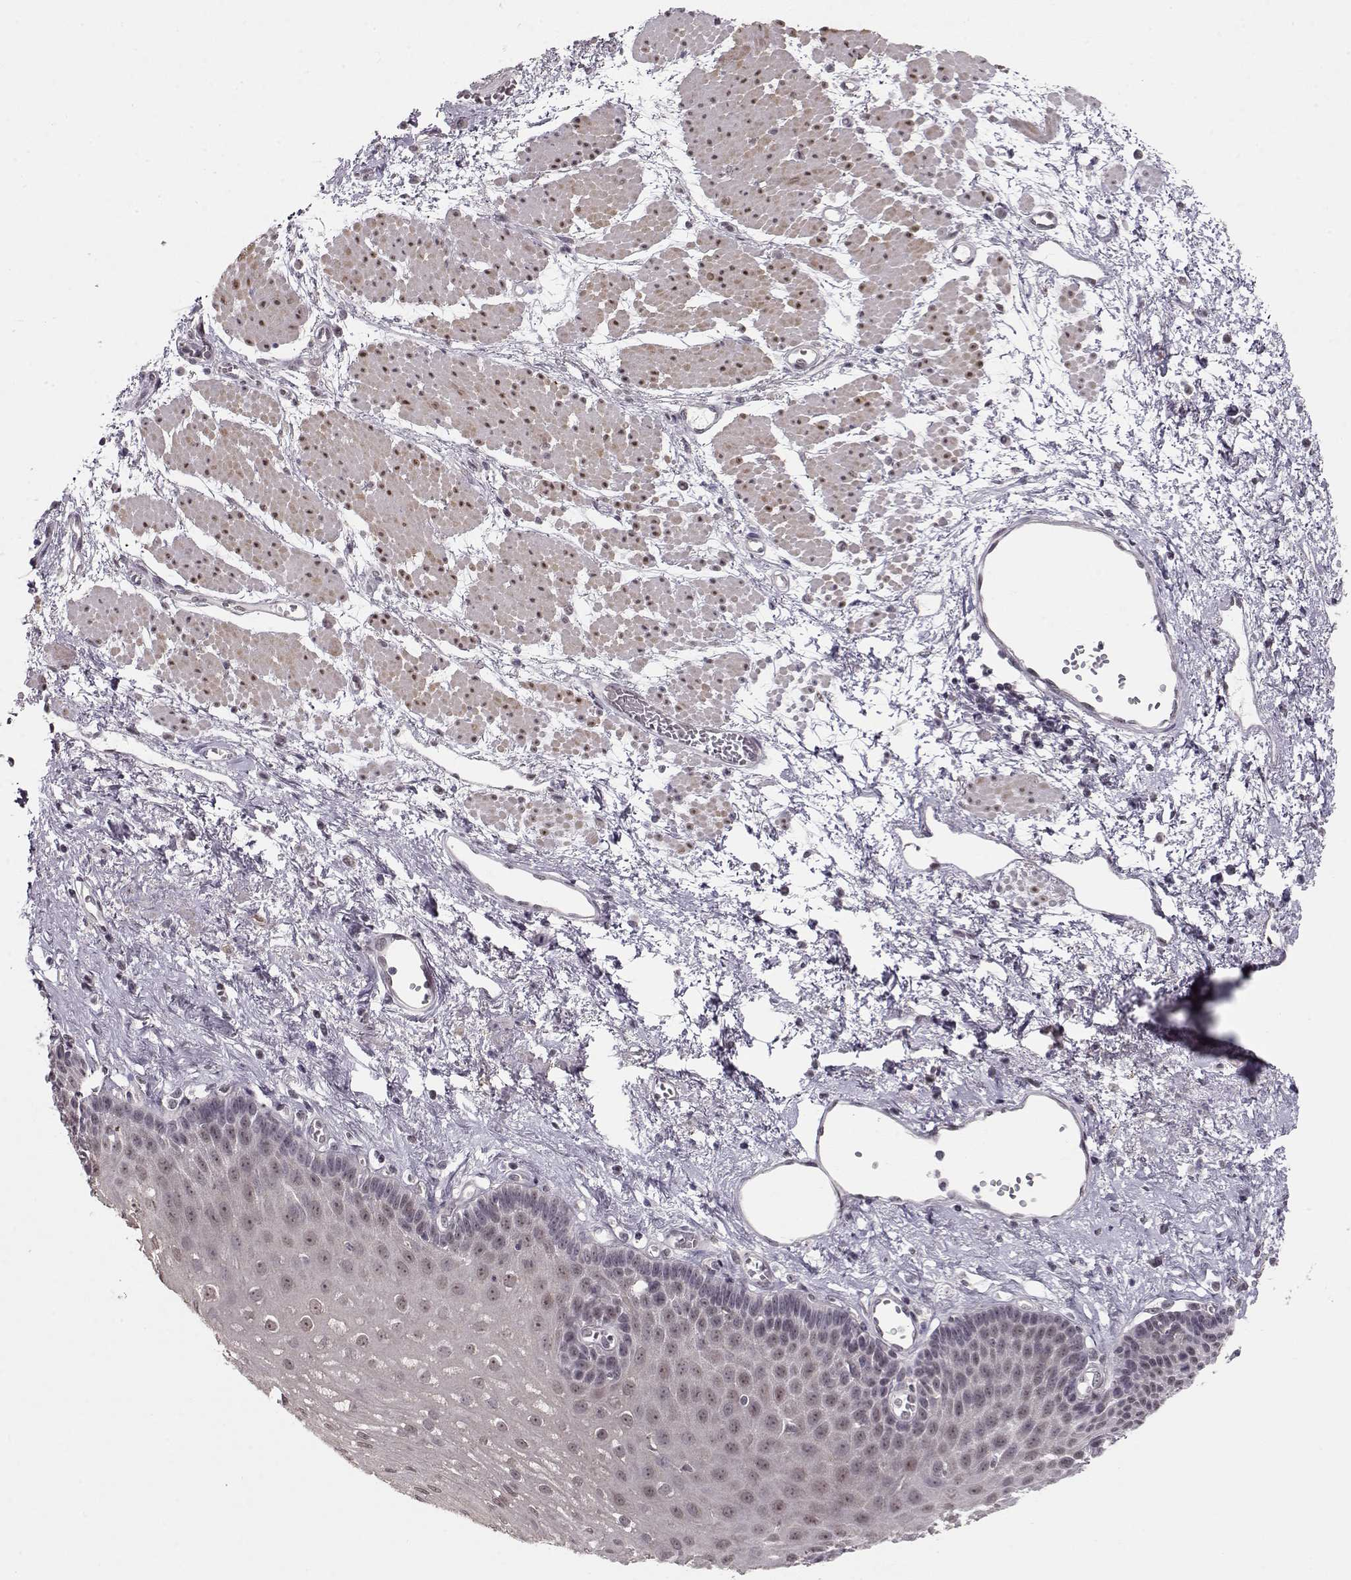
{"staining": {"intensity": "negative", "quantity": "none", "location": "none"}, "tissue": "esophagus", "cell_type": "Squamous epithelial cells", "image_type": "normal", "snomed": [{"axis": "morphology", "description": "Normal tissue, NOS"}, {"axis": "topography", "description": "Esophagus"}], "caption": "The histopathology image reveals no staining of squamous epithelial cells in normal esophagus. (DAB immunohistochemistry, high magnification).", "gene": "PCP4", "patient": {"sex": "female", "age": 62}}